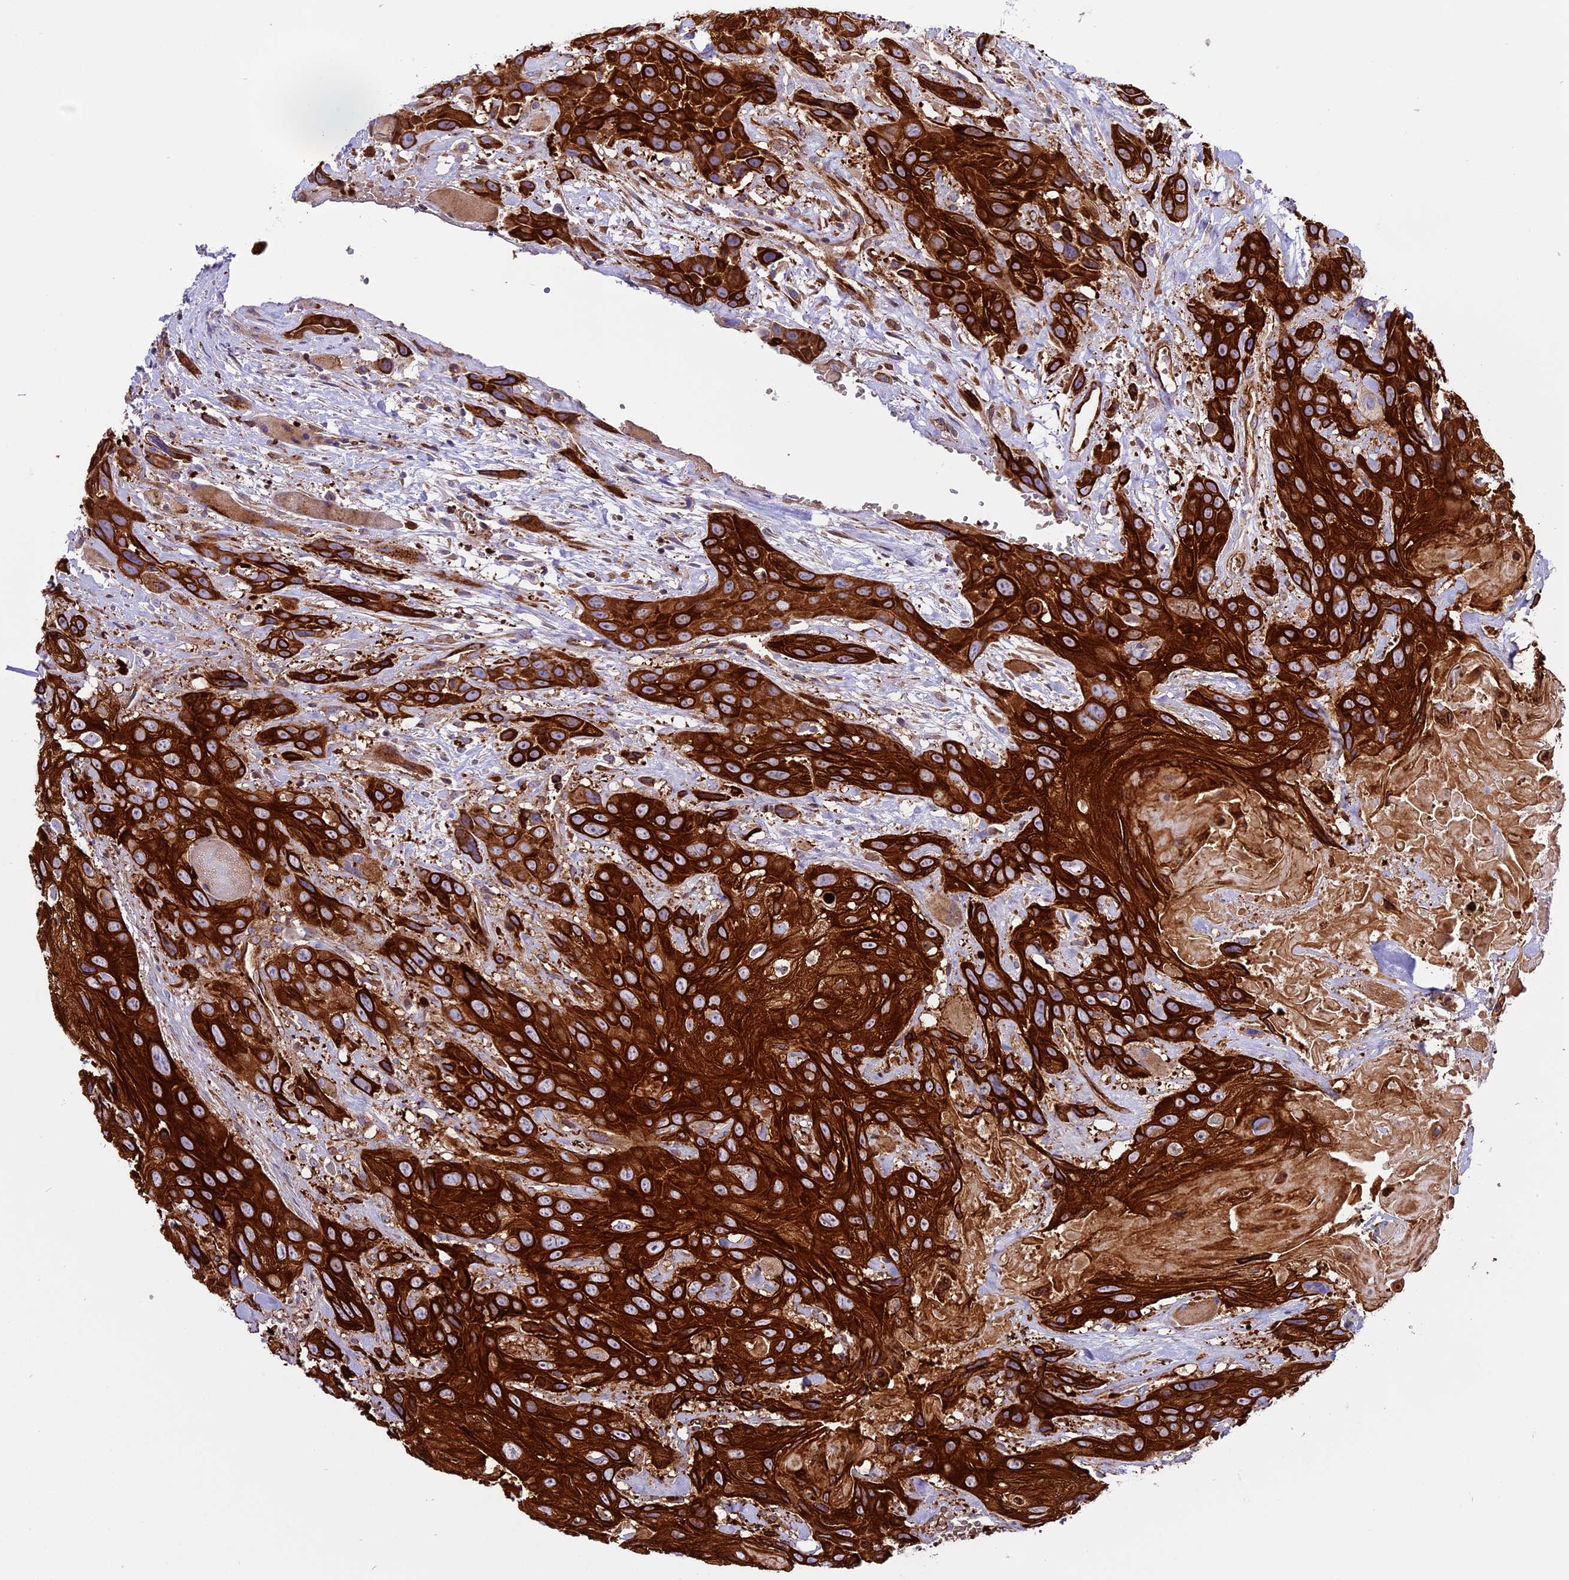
{"staining": {"intensity": "strong", "quantity": ">75%", "location": "cytoplasmic/membranous"}, "tissue": "head and neck cancer", "cell_type": "Tumor cells", "image_type": "cancer", "snomed": [{"axis": "morphology", "description": "Squamous cell carcinoma, NOS"}, {"axis": "topography", "description": "Head-Neck"}], "caption": "An immunohistochemistry image of neoplastic tissue is shown. Protein staining in brown shows strong cytoplasmic/membranous positivity in head and neck cancer (squamous cell carcinoma) within tumor cells.", "gene": "CD99L2", "patient": {"sex": "male", "age": 81}}